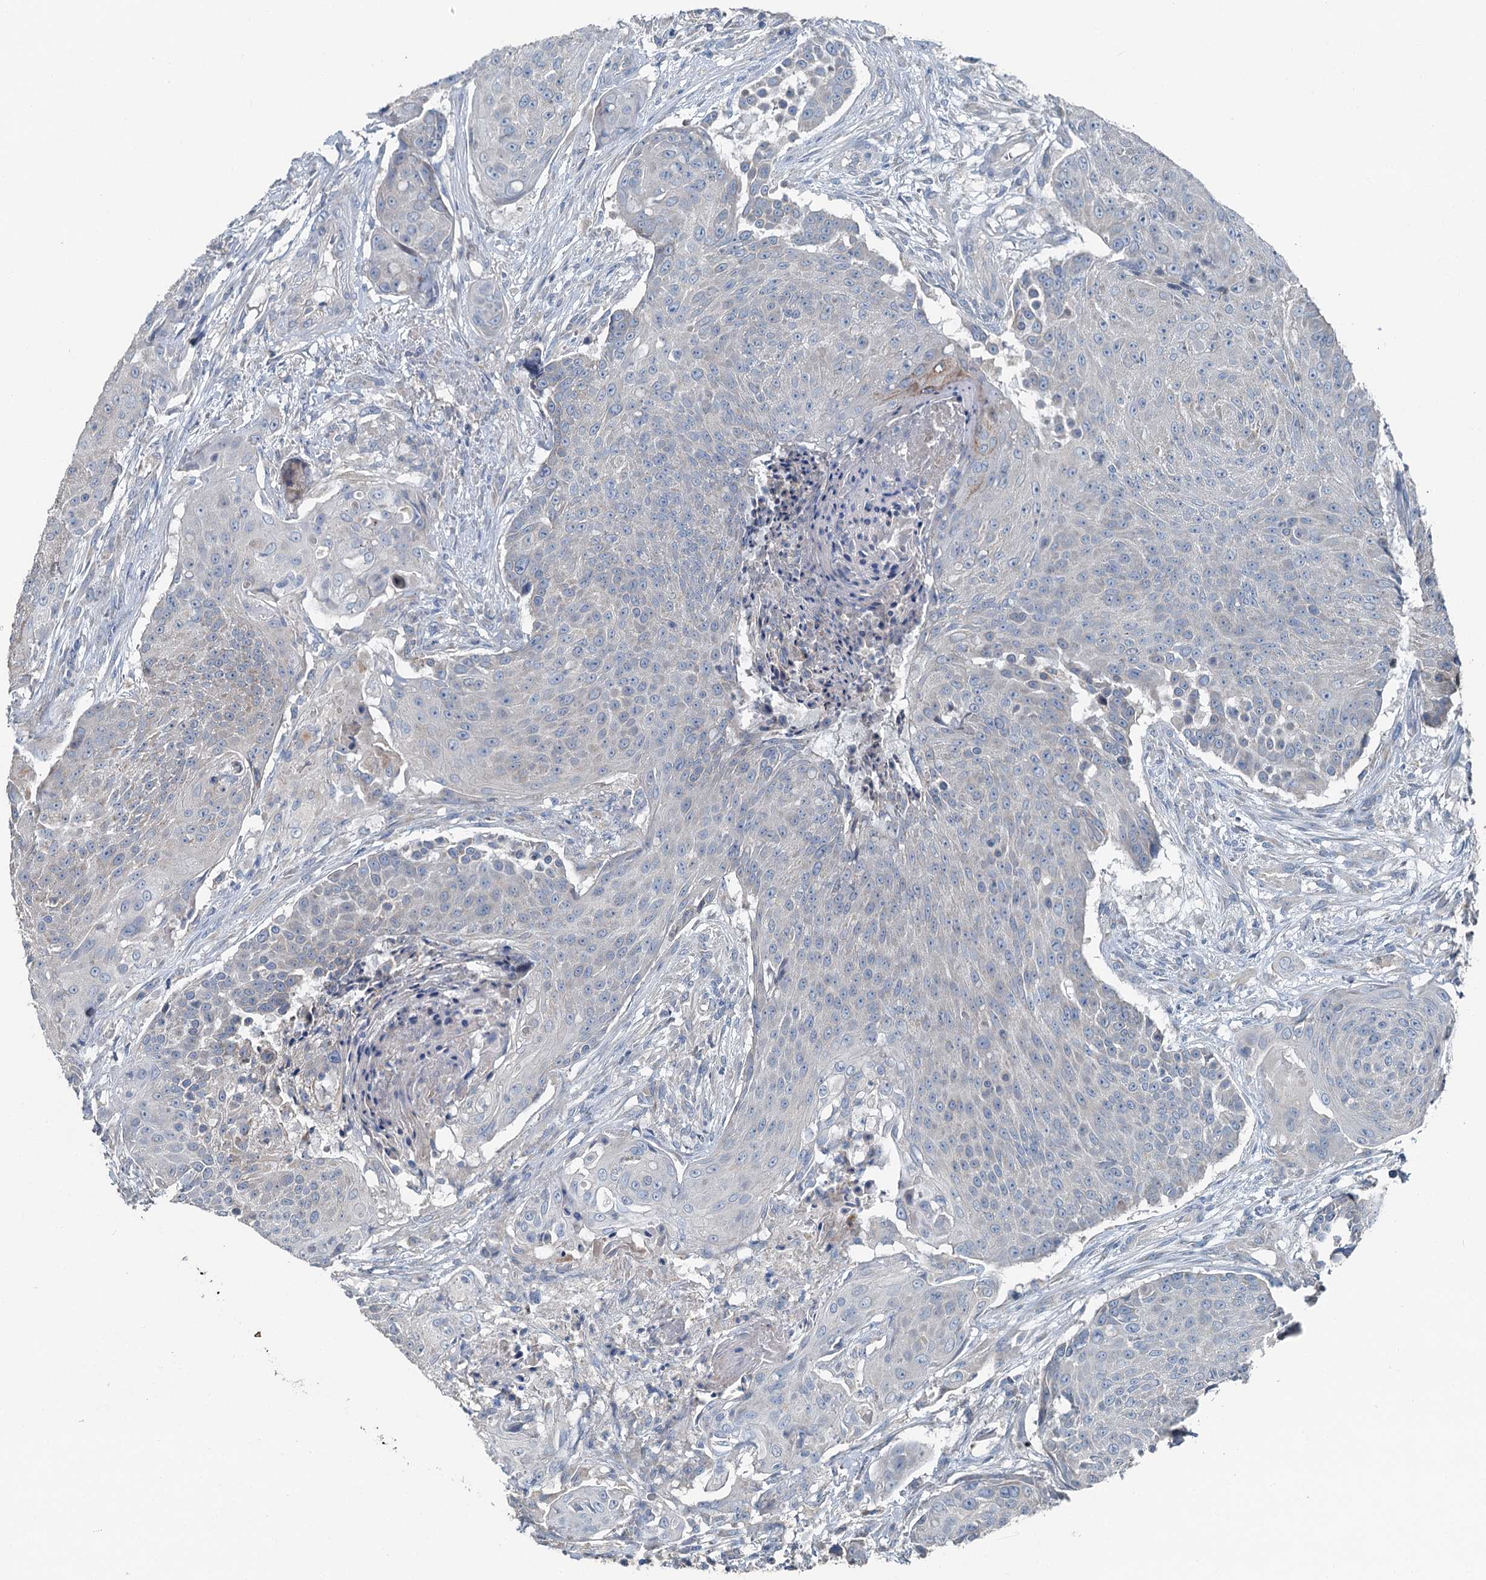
{"staining": {"intensity": "negative", "quantity": "none", "location": "none"}, "tissue": "urothelial cancer", "cell_type": "Tumor cells", "image_type": "cancer", "snomed": [{"axis": "morphology", "description": "Urothelial carcinoma, High grade"}, {"axis": "topography", "description": "Urinary bladder"}], "caption": "IHC micrograph of high-grade urothelial carcinoma stained for a protein (brown), which exhibits no positivity in tumor cells.", "gene": "C6orf120", "patient": {"sex": "female", "age": 63}}